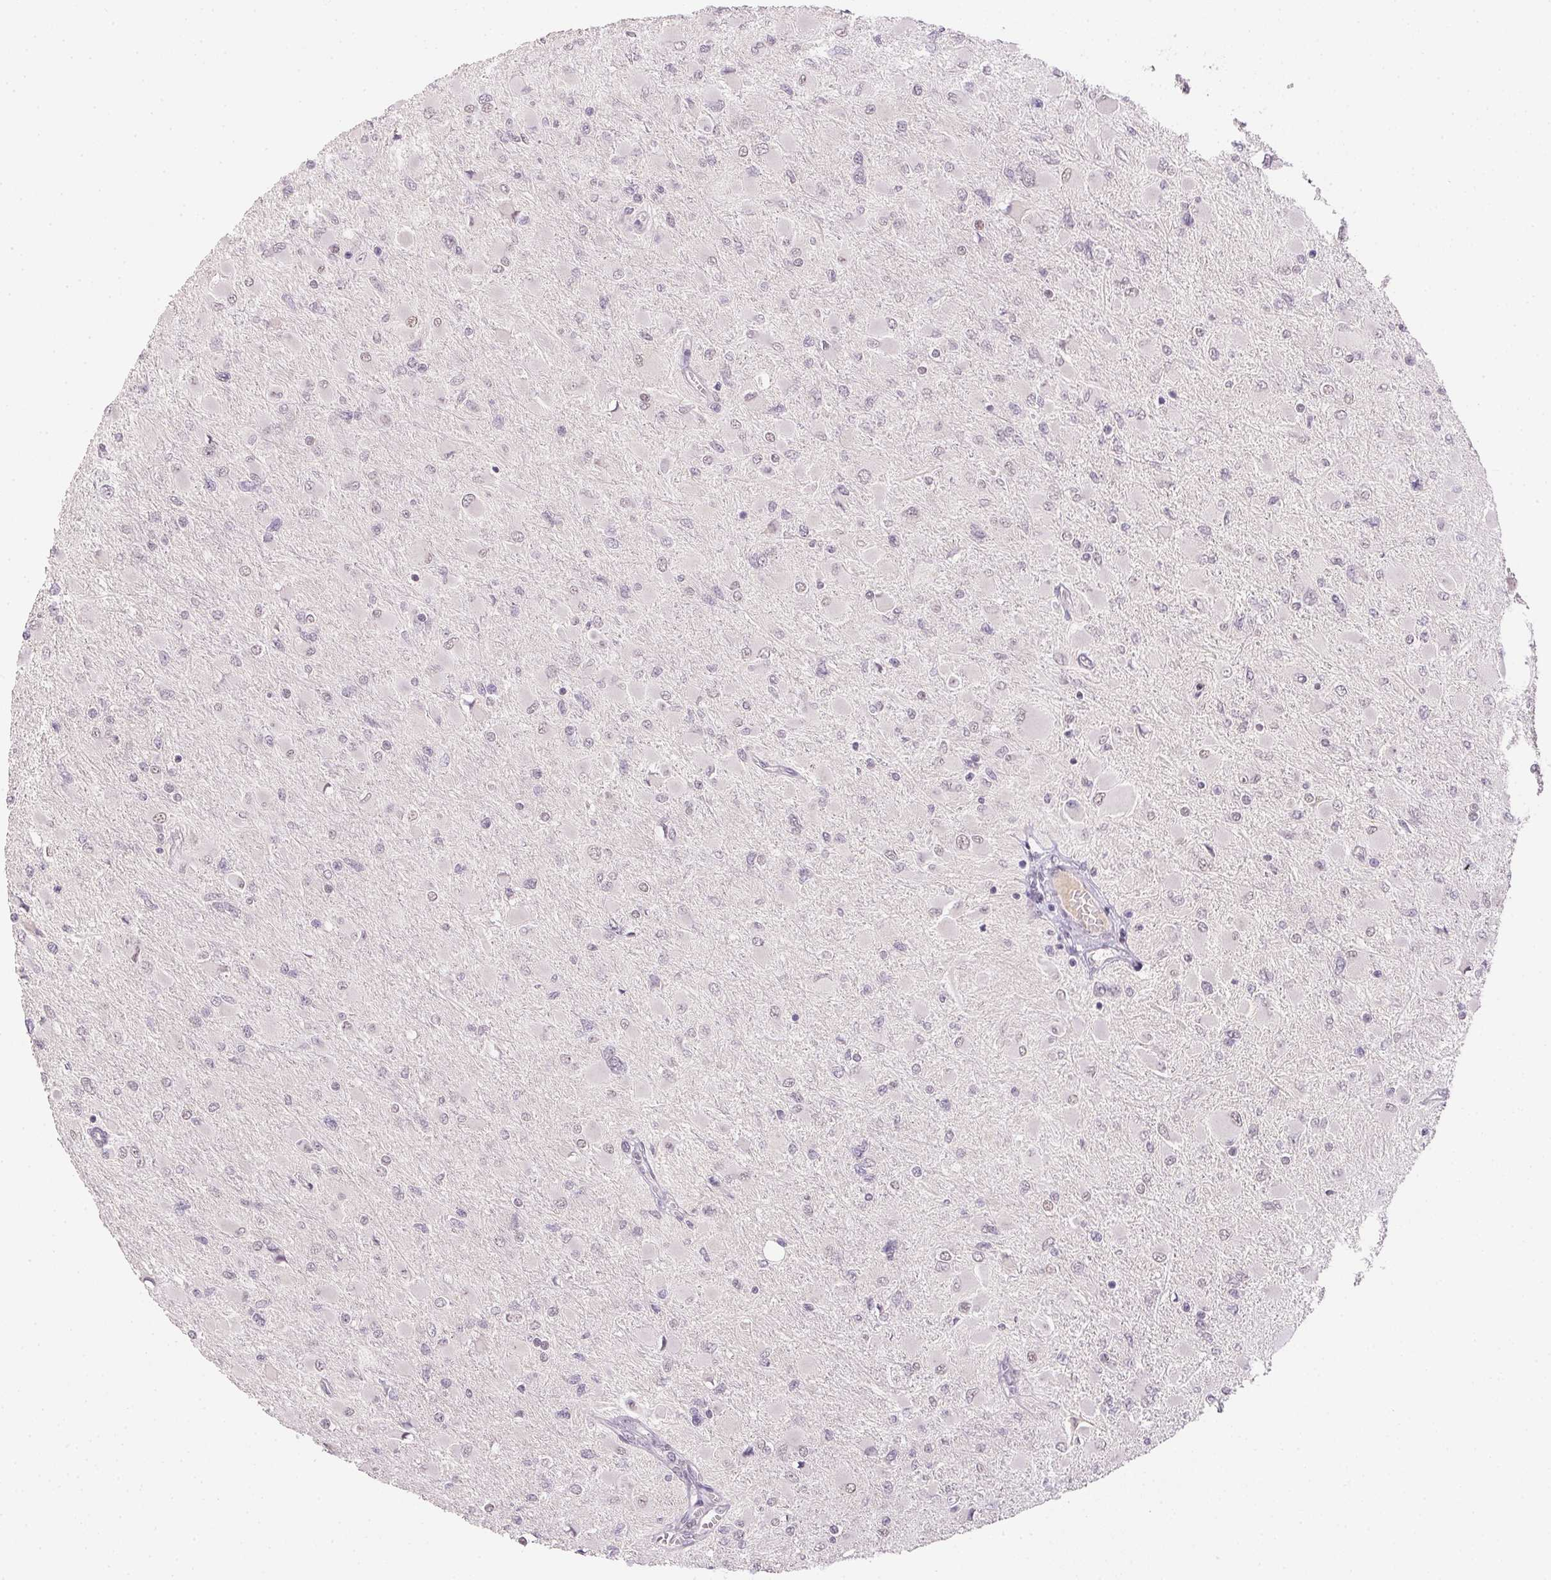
{"staining": {"intensity": "negative", "quantity": "none", "location": "none"}, "tissue": "glioma", "cell_type": "Tumor cells", "image_type": "cancer", "snomed": [{"axis": "morphology", "description": "Glioma, malignant, High grade"}, {"axis": "topography", "description": "Cerebral cortex"}], "caption": "High power microscopy photomicrograph of an IHC image of high-grade glioma (malignant), revealing no significant expression in tumor cells. Nuclei are stained in blue.", "gene": "POLR3G", "patient": {"sex": "female", "age": 36}}